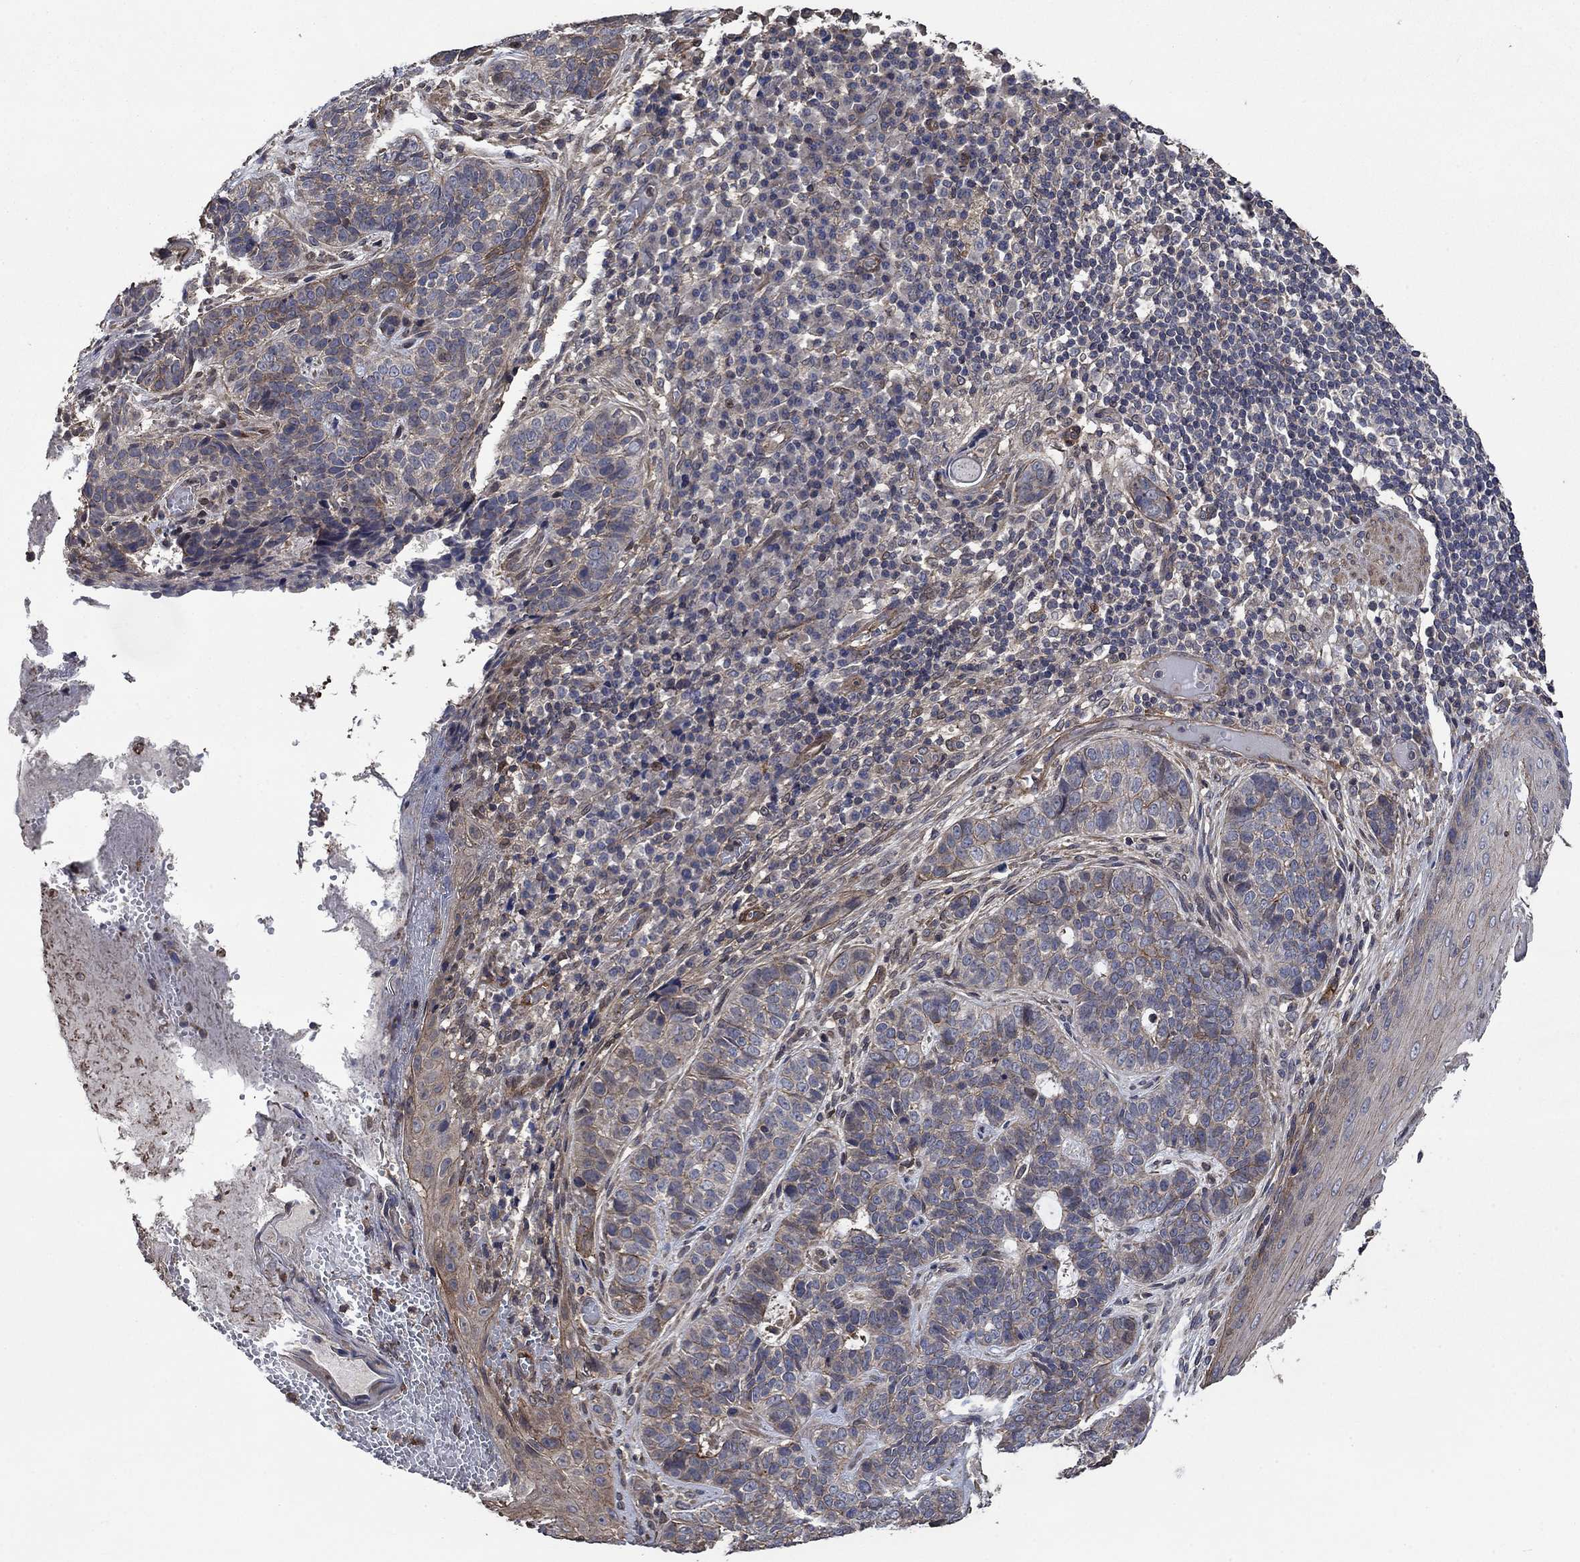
{"staining": {"intensity": "weak", "quantity": "<25%", "location": "cytoplasmic/membranous"}, "tissue": "skin cancer", "cell_type": "Tumor cells", "image_type": "cancer", "snomed": [{"axis": "morphology", "description": "Basal cell carcinoma"}, {"axis": "topography", "description": "Skin"}], "caption": "Tumor cells are negative for brown protein staining in skin cancer. (DAB IHC visualized using brightfield microscopy, high magnification).", "gene": "PDE3A", "patient": {"sex": "female", "age": 69}}